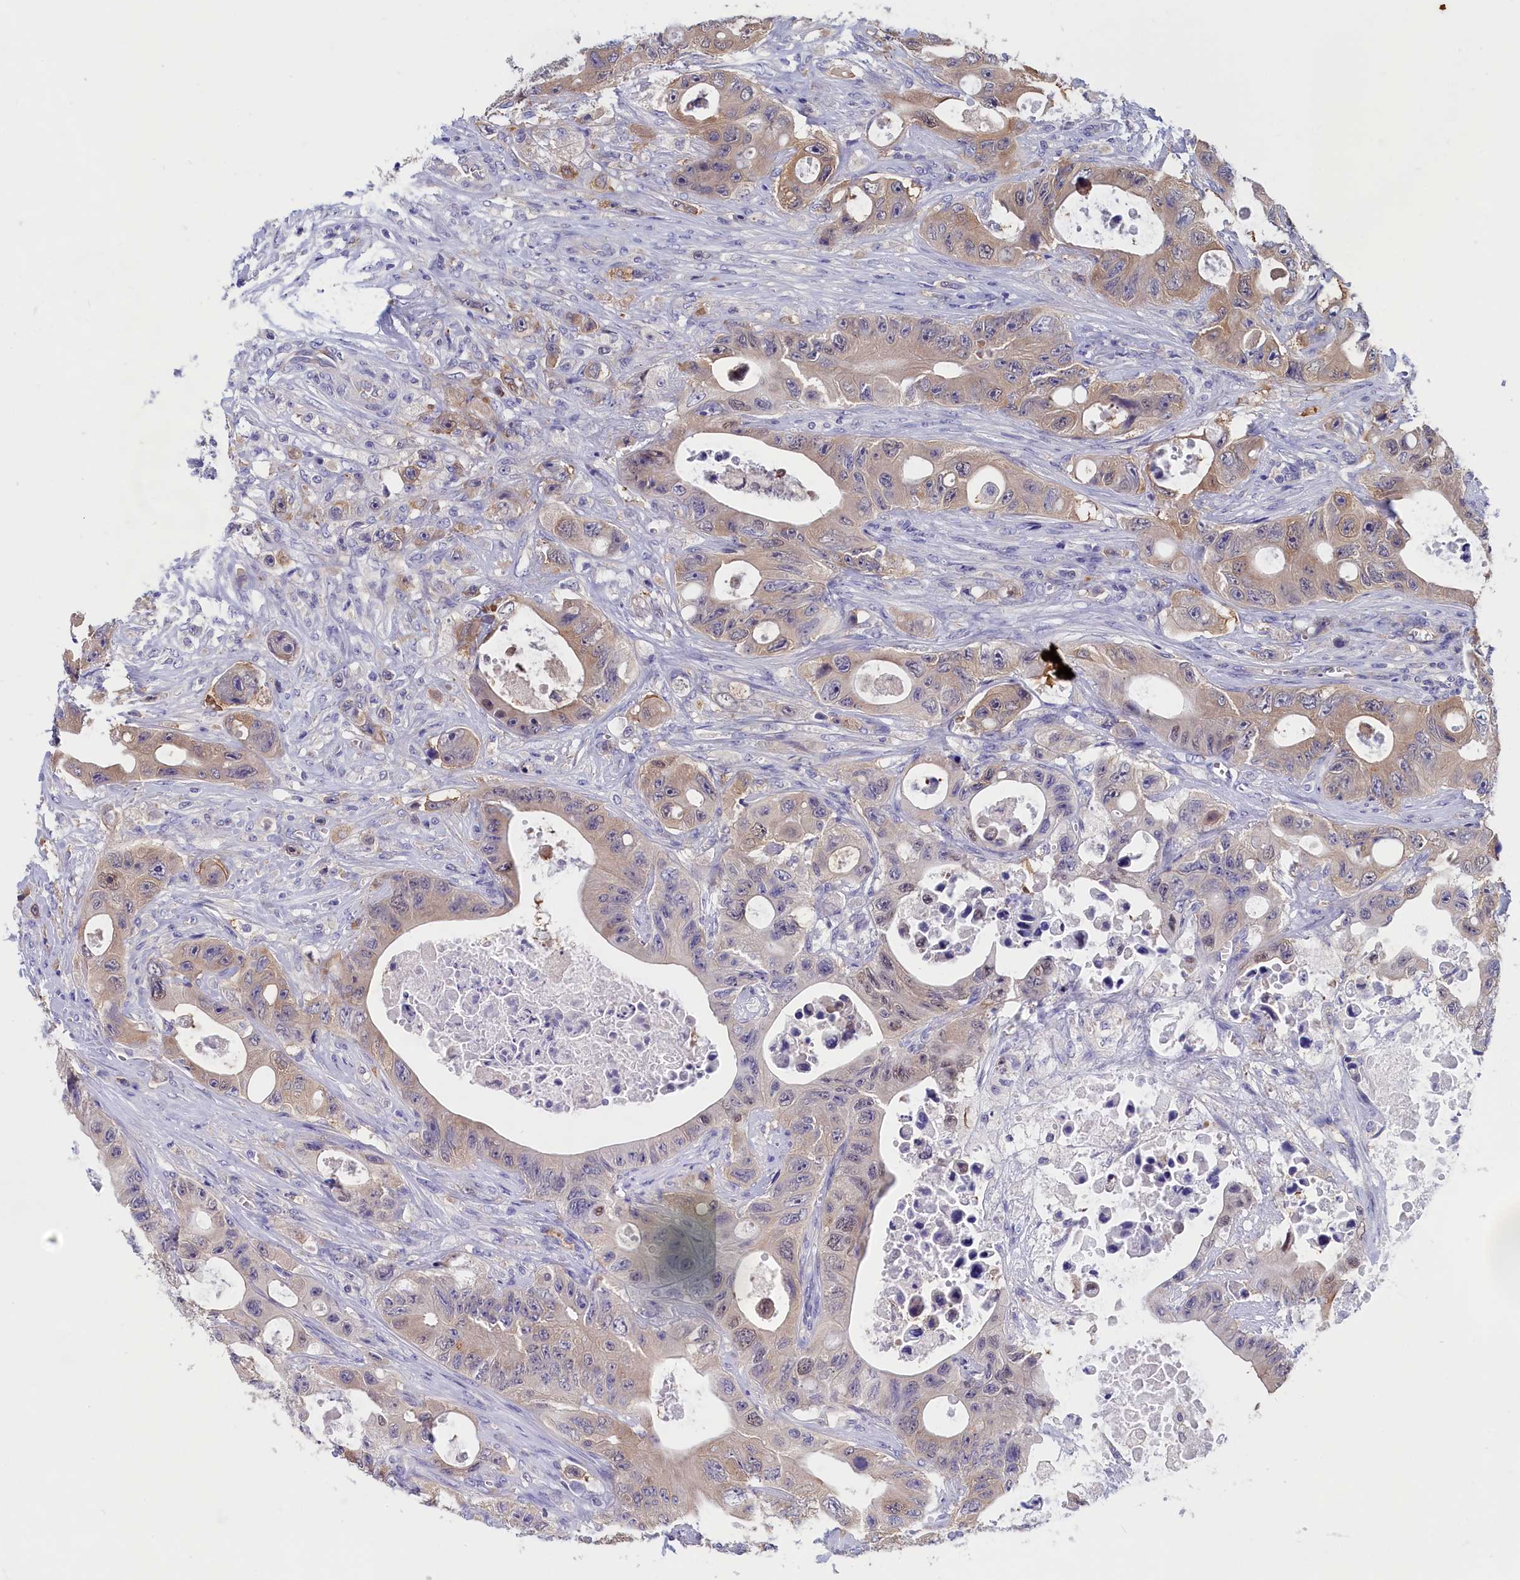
{"staining": {"intensity": "weak", "quantity": "25%-75%", "location": "cytoplasmic/membranous"}, "tissue": "colorectal cancer", "cell_type": "Tumor cells", "image_type": "cancer", "snomed": [{"axis": "morphology", "description": "Adenocarcinoma, NOS"}, {"axis": "topography", "description": "Colon"}], "caption": "Colorectal adenocarcinoma tissue exhibits weak cytoplasmic/membranous staining in approximately 25%-75% of tumor cells", "gene": "ABCC8", "patient": {"sex": "female", "age": 46}}